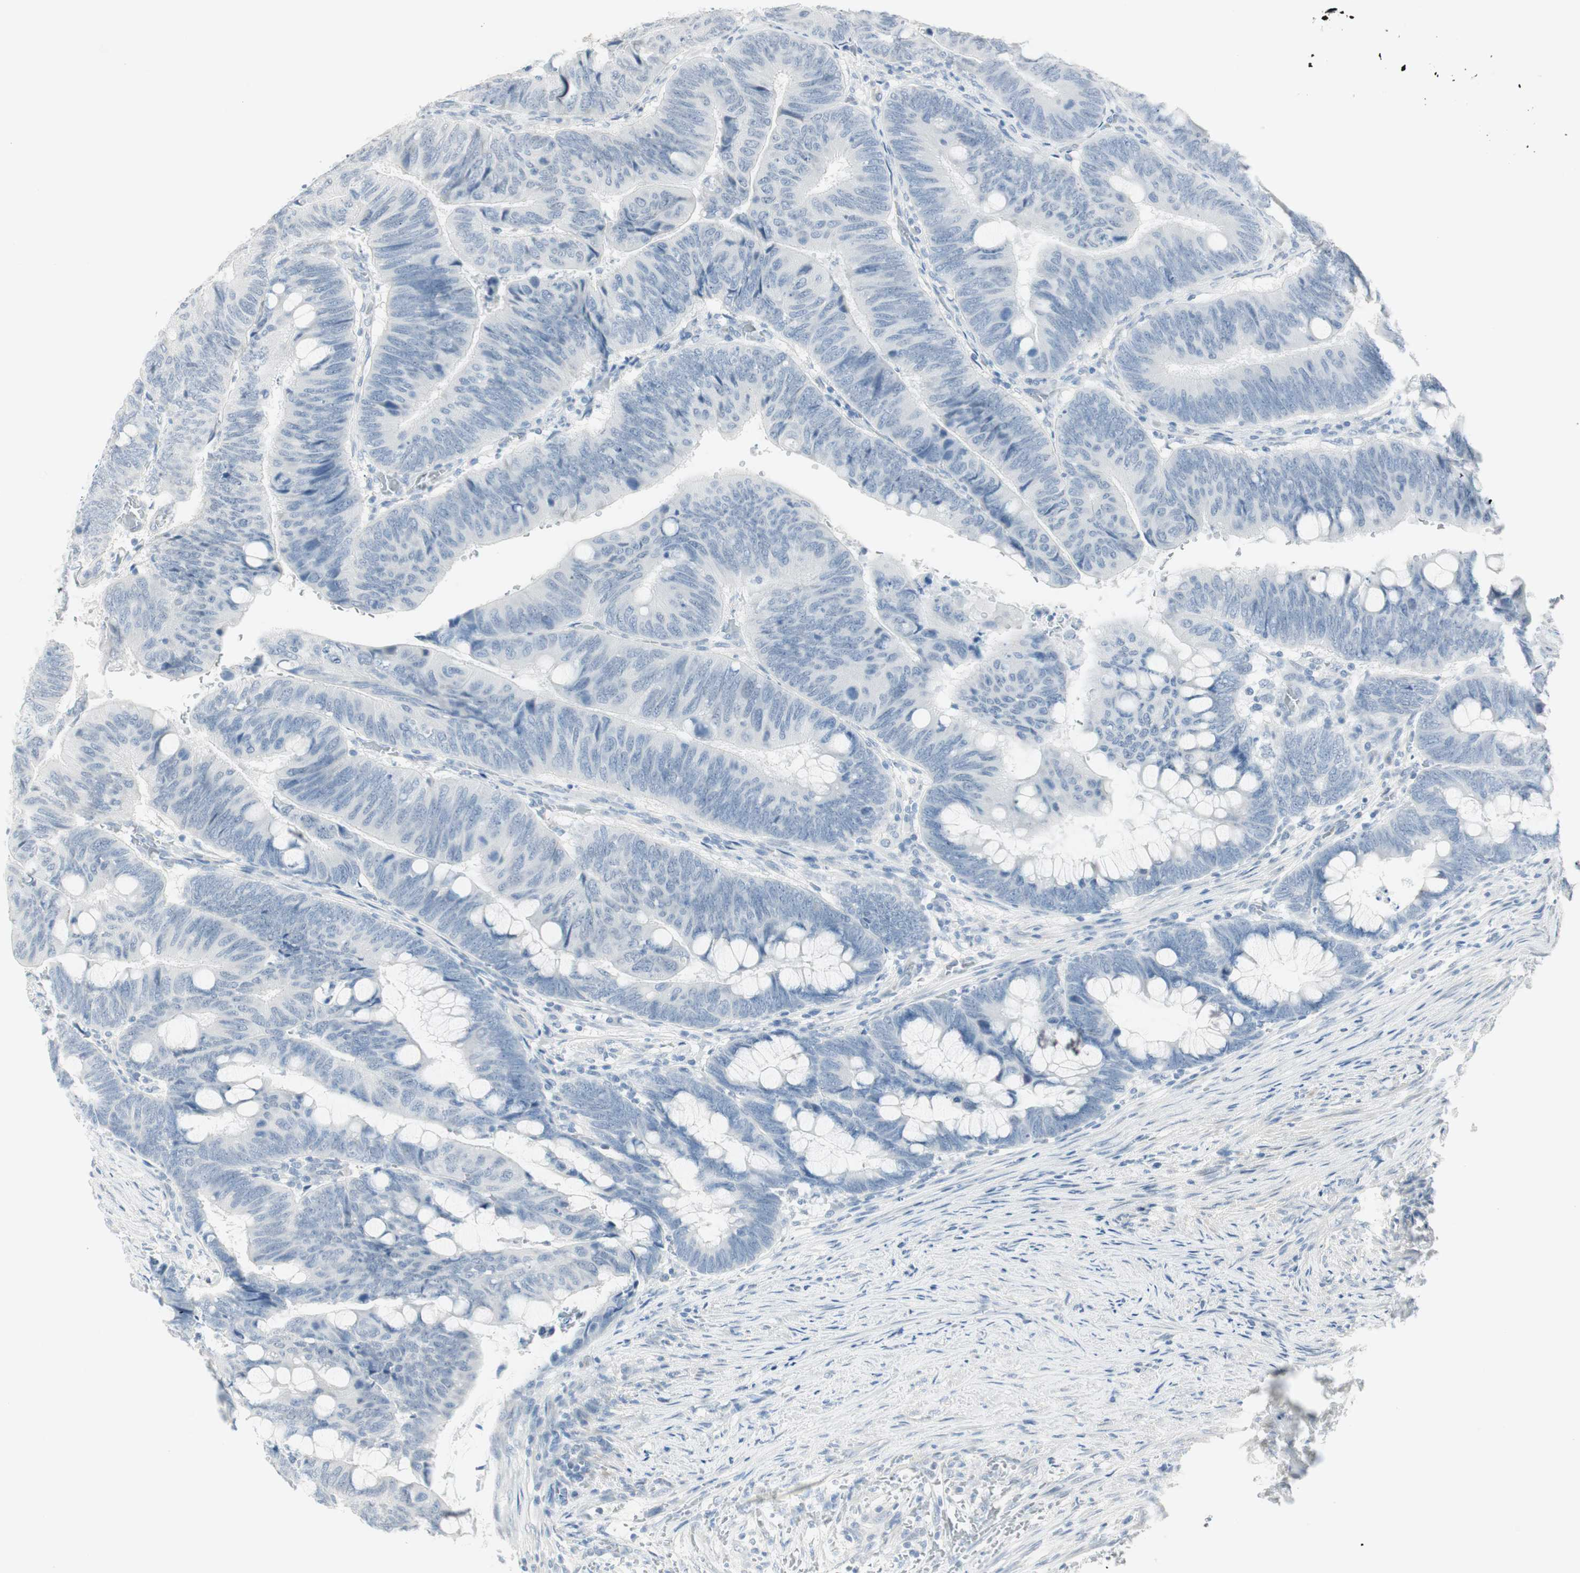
{"staining": {"intensity": "negative", "quantity": "none", "location": "none"}, "tissue": "colorectal cancer", "cell_type": "Tumor cells", "image_type": "cancer", "snomed": [{"axis": "morphology", "description": "Normal tissue, NOS"}, {"axis": "morphology", "description": "Adenocarcinoma, NOS"}, {"axis": "topography", "description": "Rectum"}, {"axis": "topography", "description": "Peripheral nerve tissue"}], "caption": "The immunohistochemistry (IHC) photomicrograph has no significant expression in tumor cells of colorectal cancer tissue.", "gene": "MLLT10", "patient": {"sex": "male", "age": 92}}